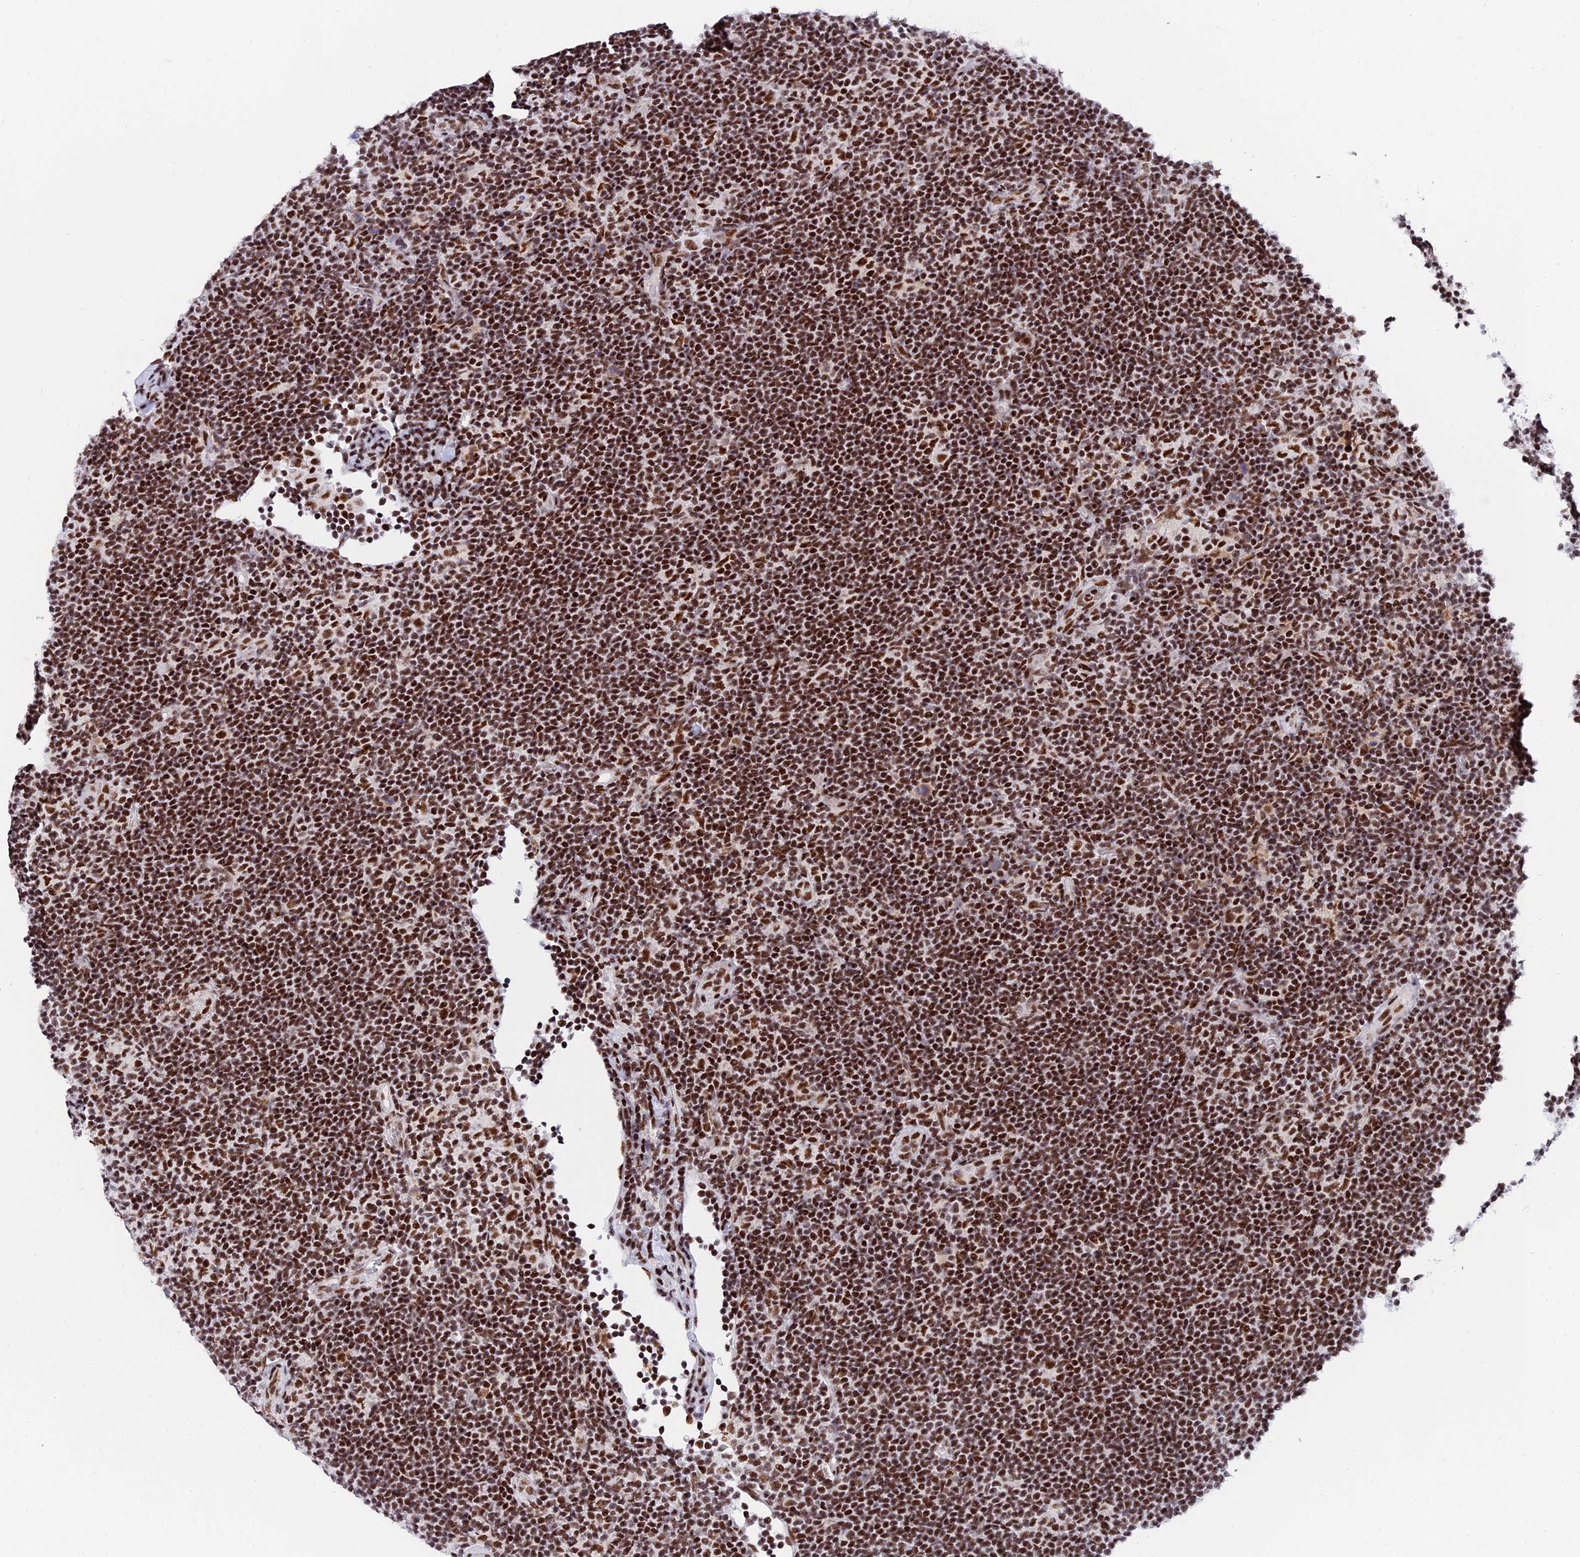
{"staining": {"intensity": "moderate", "quantity": ">75%", "location": "nuclear"}, "tissue": "lymphoma", "cell_type": "Tumor cells", "image_type": "cancer", "snomed": [{"axis": "morphology", "description": "Hodgkin's disease, NOS"}, {"axis": "topography", "description": "Lymph node"}], "caption": "Hodgkin's disease was stained to show a protein in brown. There is medium levels of moderate nuclear expression in approximately >75% of tumor cells. The protein of interest is shown in brown color, while the nuclei are stained blue.", "gene": "USP22", "patient": {"sex": "female", "age": 57}}